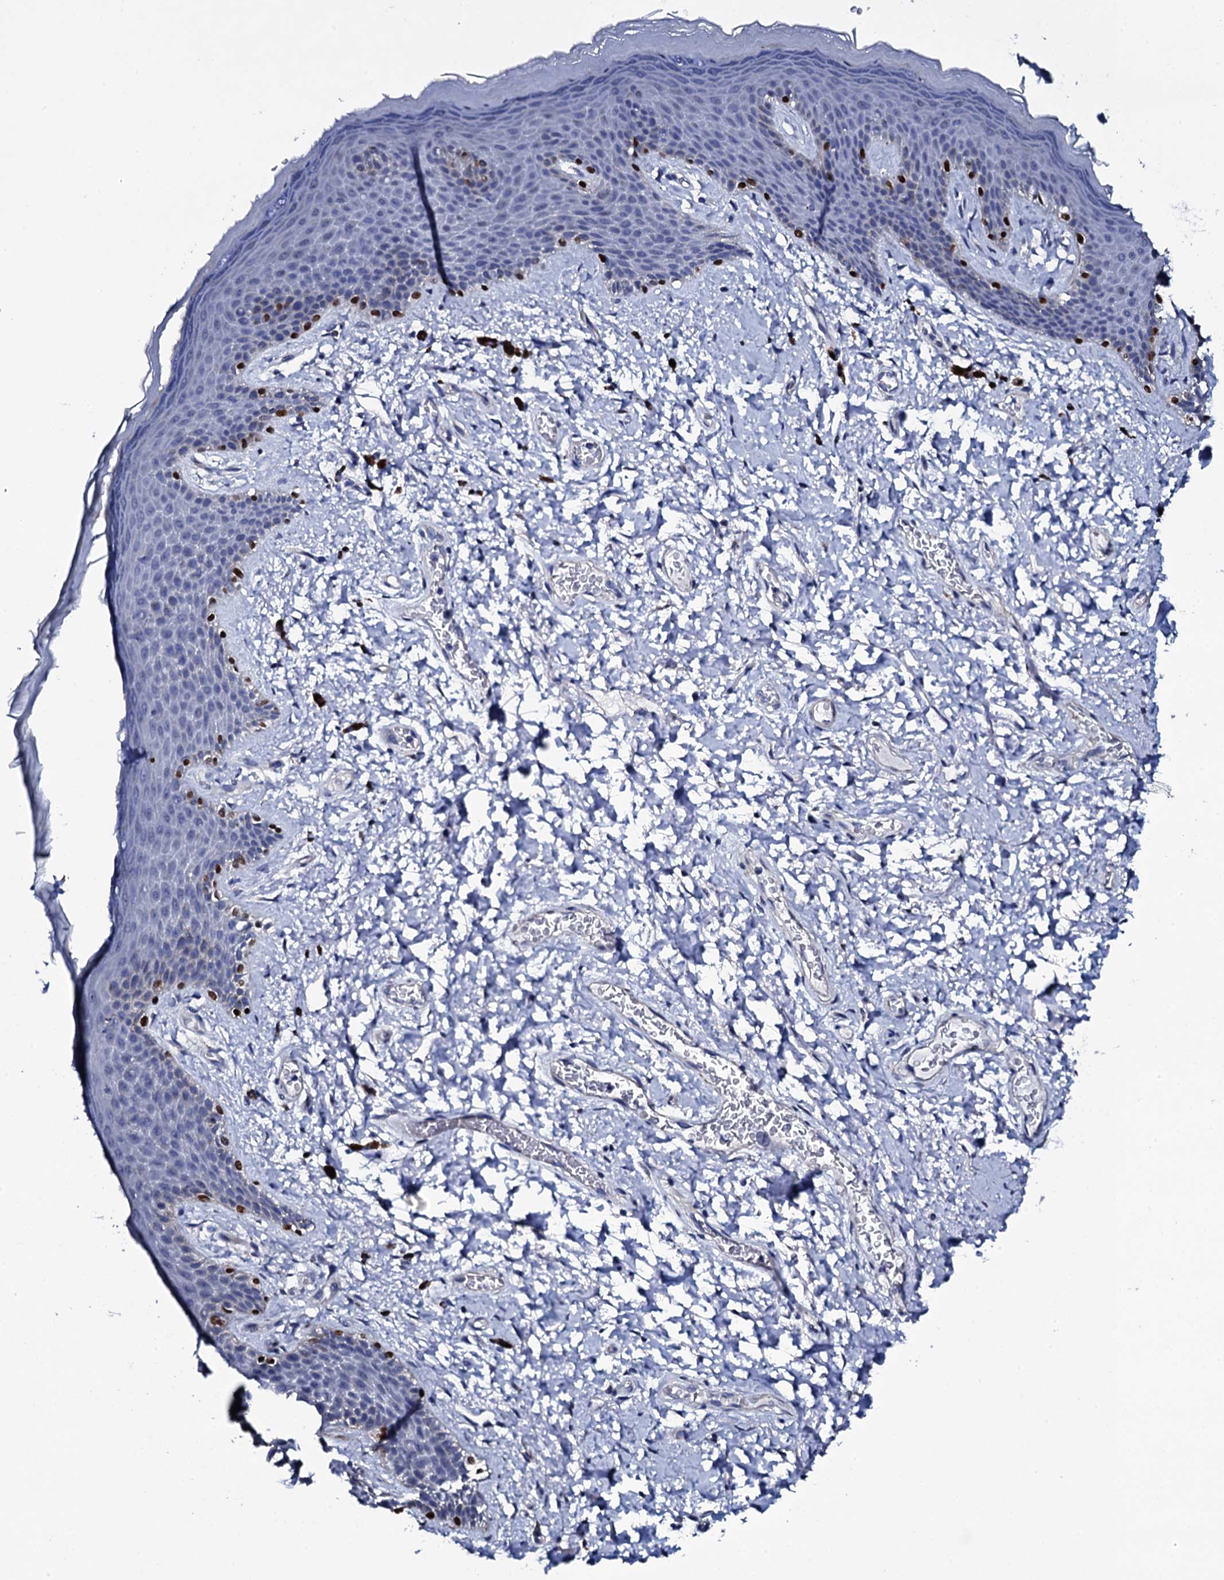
{"staining": {"intensity": "negative", "quantity": "none", "location": "none"}, "tissue": "skin", "cell_type": "Epidermal cells", "image_type": "normal", "snomed": [{"axis": "morphology", "description": "Normal tissue, NOS"}, {"axis": "topography", "description": "Anal"}], "caption": "Epidermal cells show no significant positivity in normal skin. Nuclei are stained in blue.", "gene": "NPM2", "patient": {"sex": "female", "age": 46}}